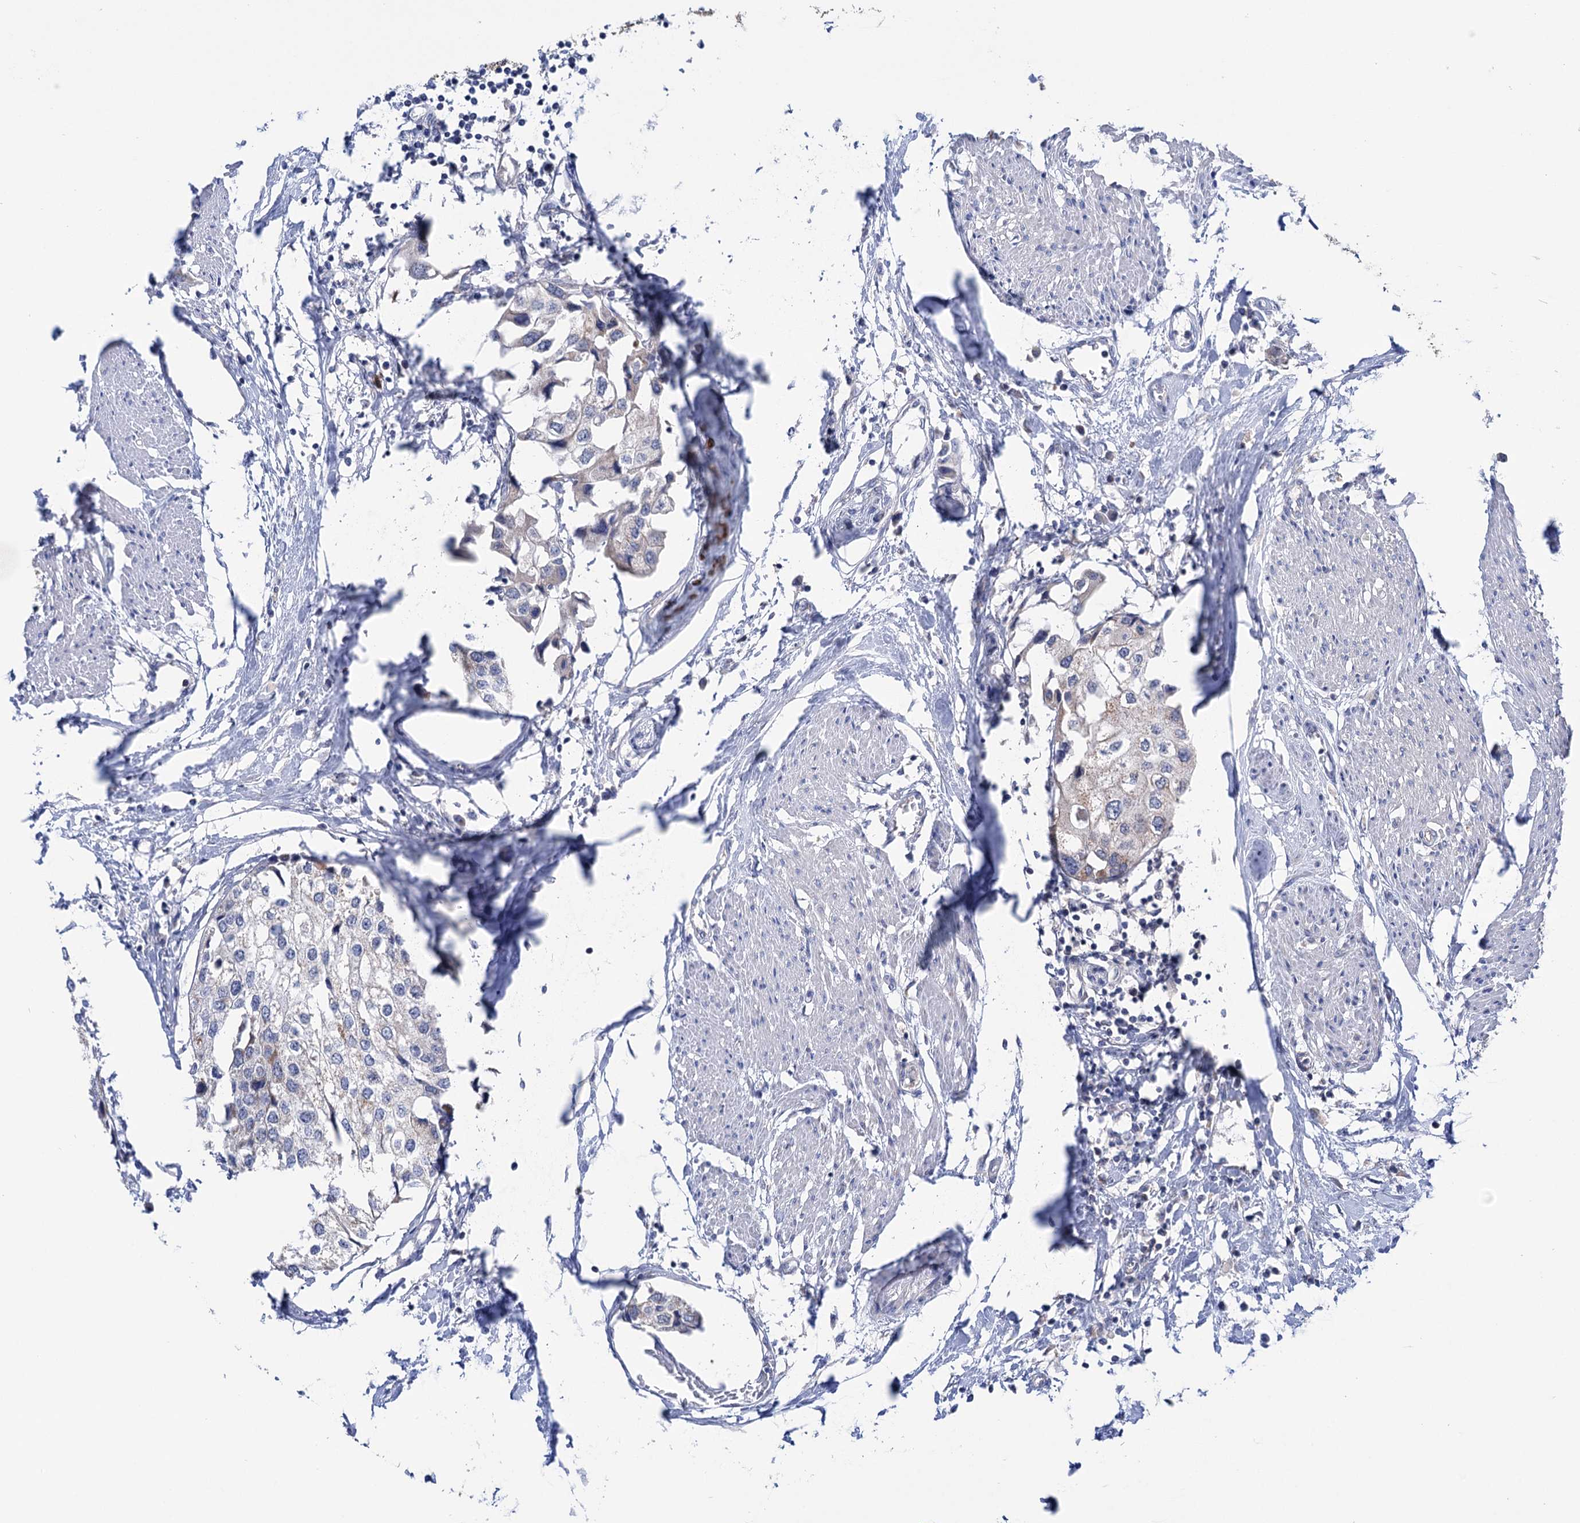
{"staining": {"intensity": "moderate", "quantity": "25%-75%", "location": "cytoplasmic/membranous"}, "tissue": "urothelial cancer", "cell_type": "Tumor cells", "image_type": "cancer", "snomed": [{"axis": "morphology", "description": "Urothelial carcinoma, High grade"}, {"axis": "topography", "description": "Urinary bladder"}], "caption": "Human high-grade urothelial carcinoma stained for a protein (brown) shows moderate cytoplasmic/membranous positive positivity in approximately 25%-75% of tumor cells.", "gene": "SUCLA2", "patient": {"sex": "male", "age": 64}}